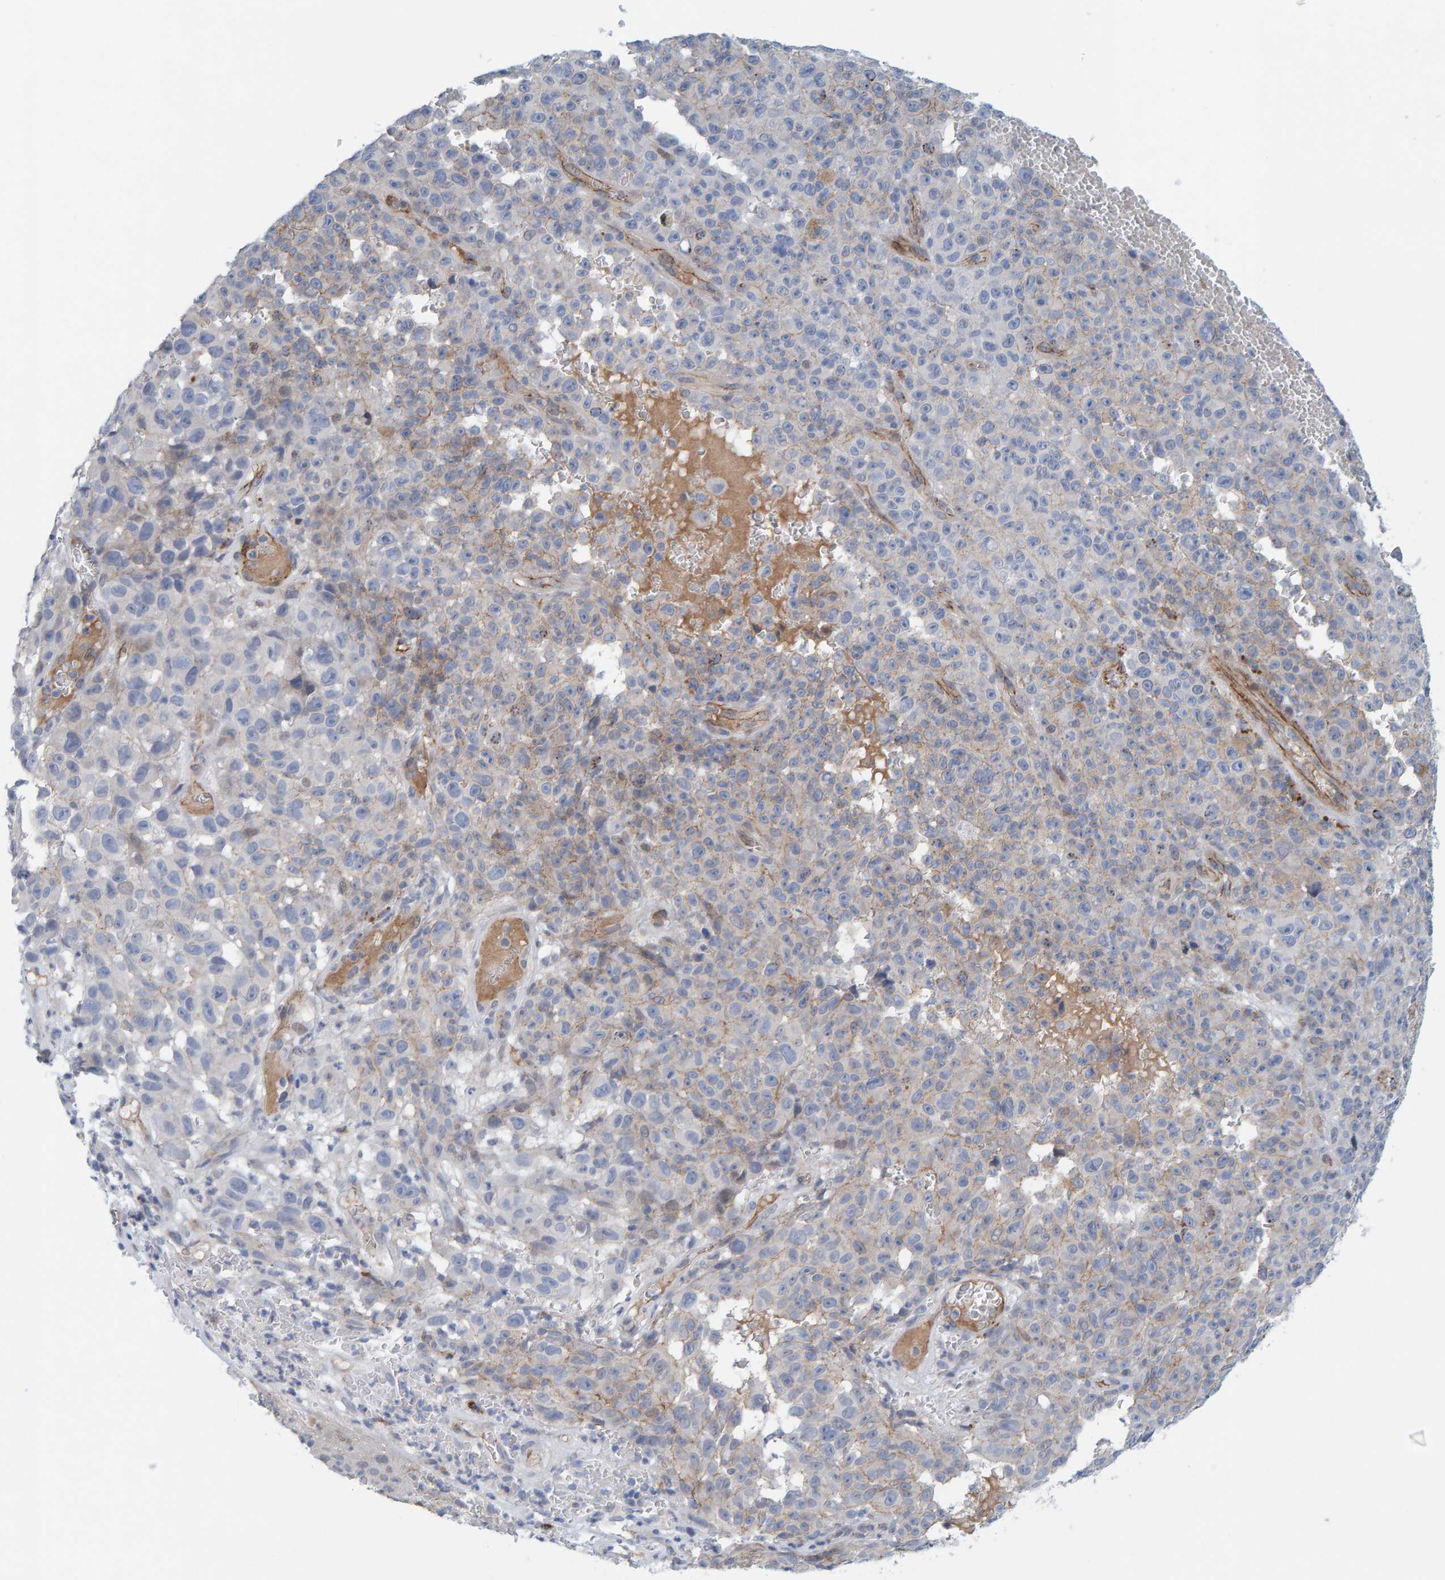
{"staining": {"intensity": "negative", "quantity": "none", "location": "none"}, "tissue": "melanoma", "cell_type": "Tumor cells", "image_type": "cancer", "snomed": [{"axis": "morphology", "description": "Malignant melanoma, NOS"}, {"axis": "topography", "description": "Skin"}], "caption": "Tumor cells are negative for protein expression in human malignant melanoma.", "gene": "KRBA2", "patient": {"sex": "female", "age": 82}}